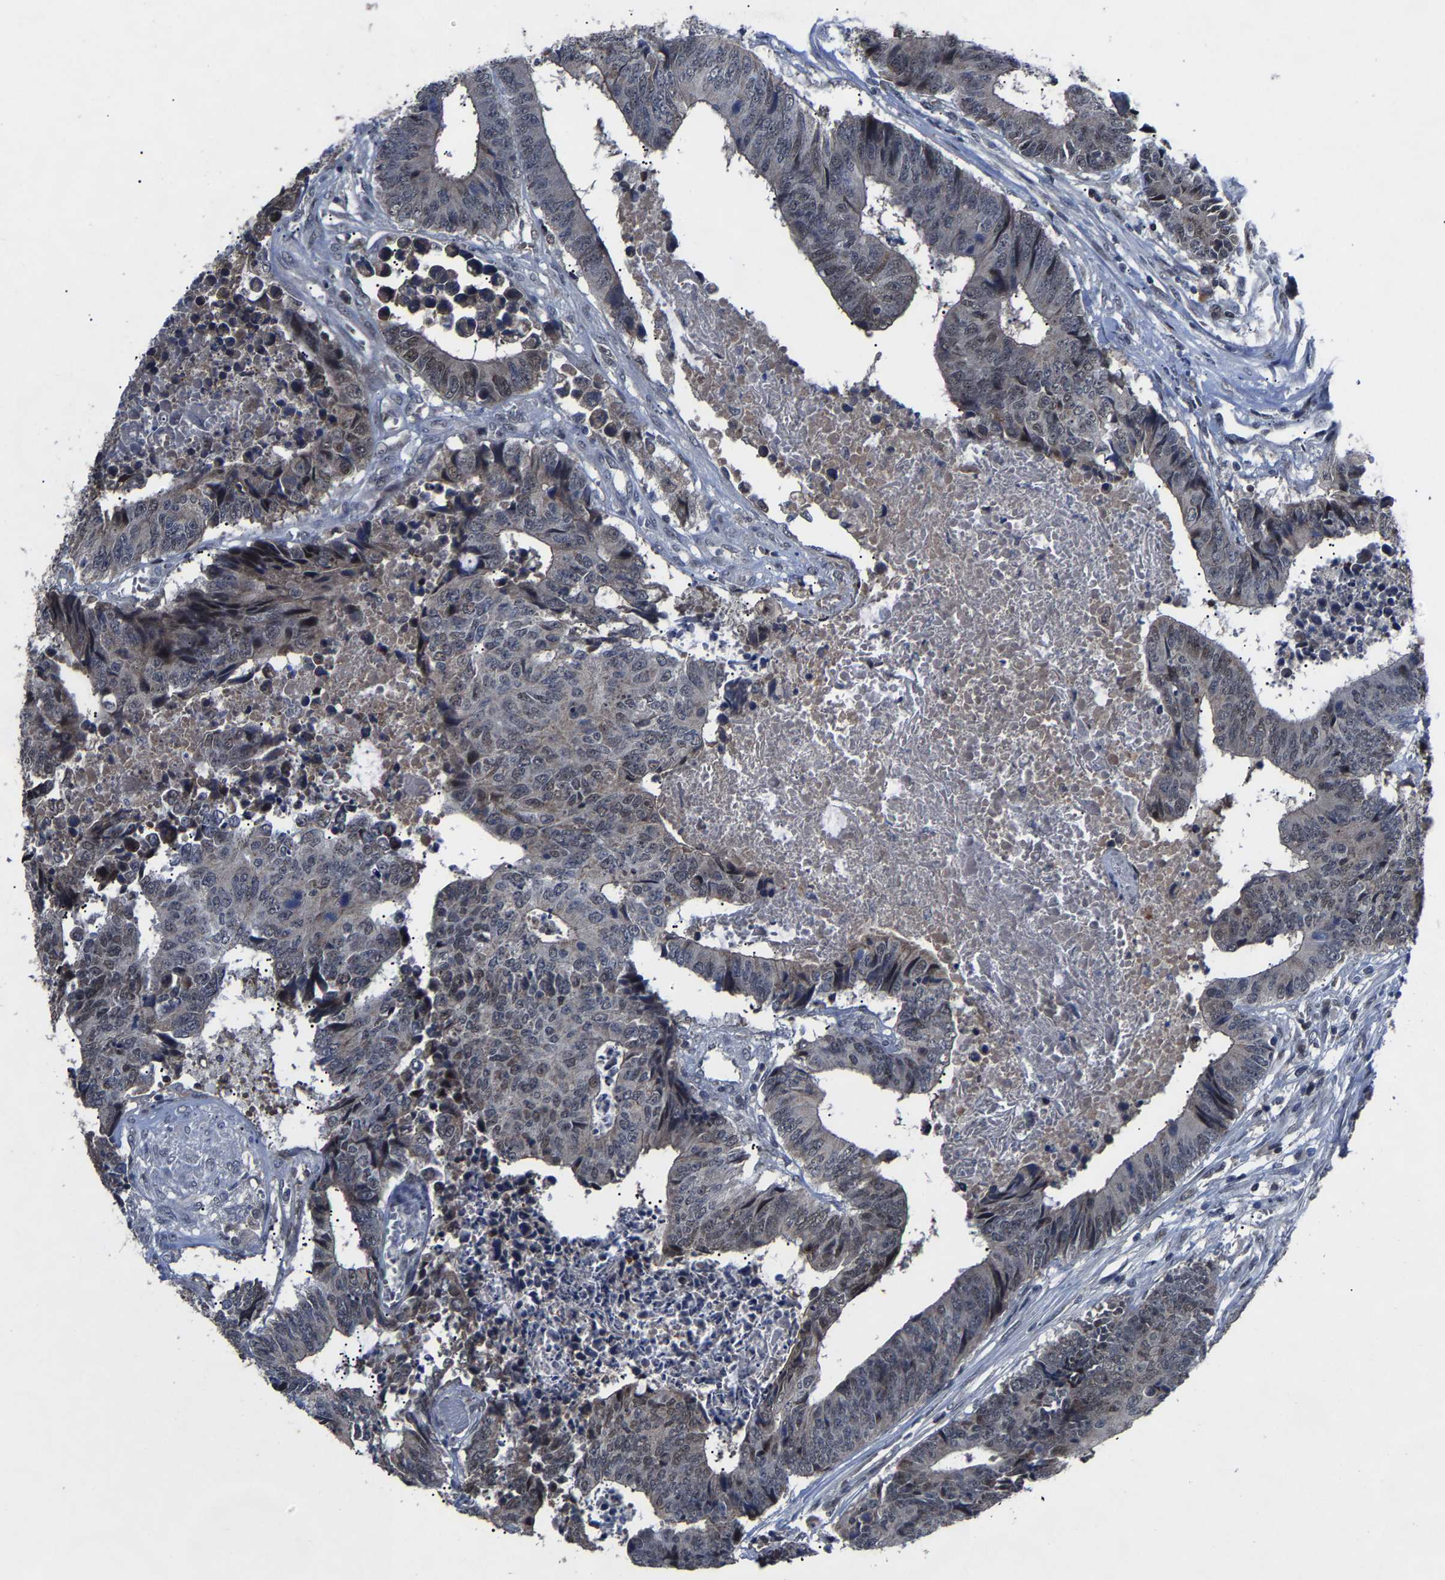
{"staining": {"intensity": "weak", "quantity": ">75%", "location": "nuclear"}, "tissue": "colorectal cancer", "cell_type": "Tumor cells", "image_type": "cancer", "snomed": [{"axis": "morphology", "description": "Adenocarcinoma, NOS"}, {"axis": "topography", "description": "Rectum"}], "caption": "Adenocarcinoma (colorectal) stained for a protein exhibits weak nuclear positivity in tumor cells. The staining is performed using DAB (3,3'-diaminobenzidine) brown chromogen to label protein expression. The nuclei are counter-stained blue using hematoxylin.", "gene": "LSM8", "patient": {"sex": "male", "age": 84}}